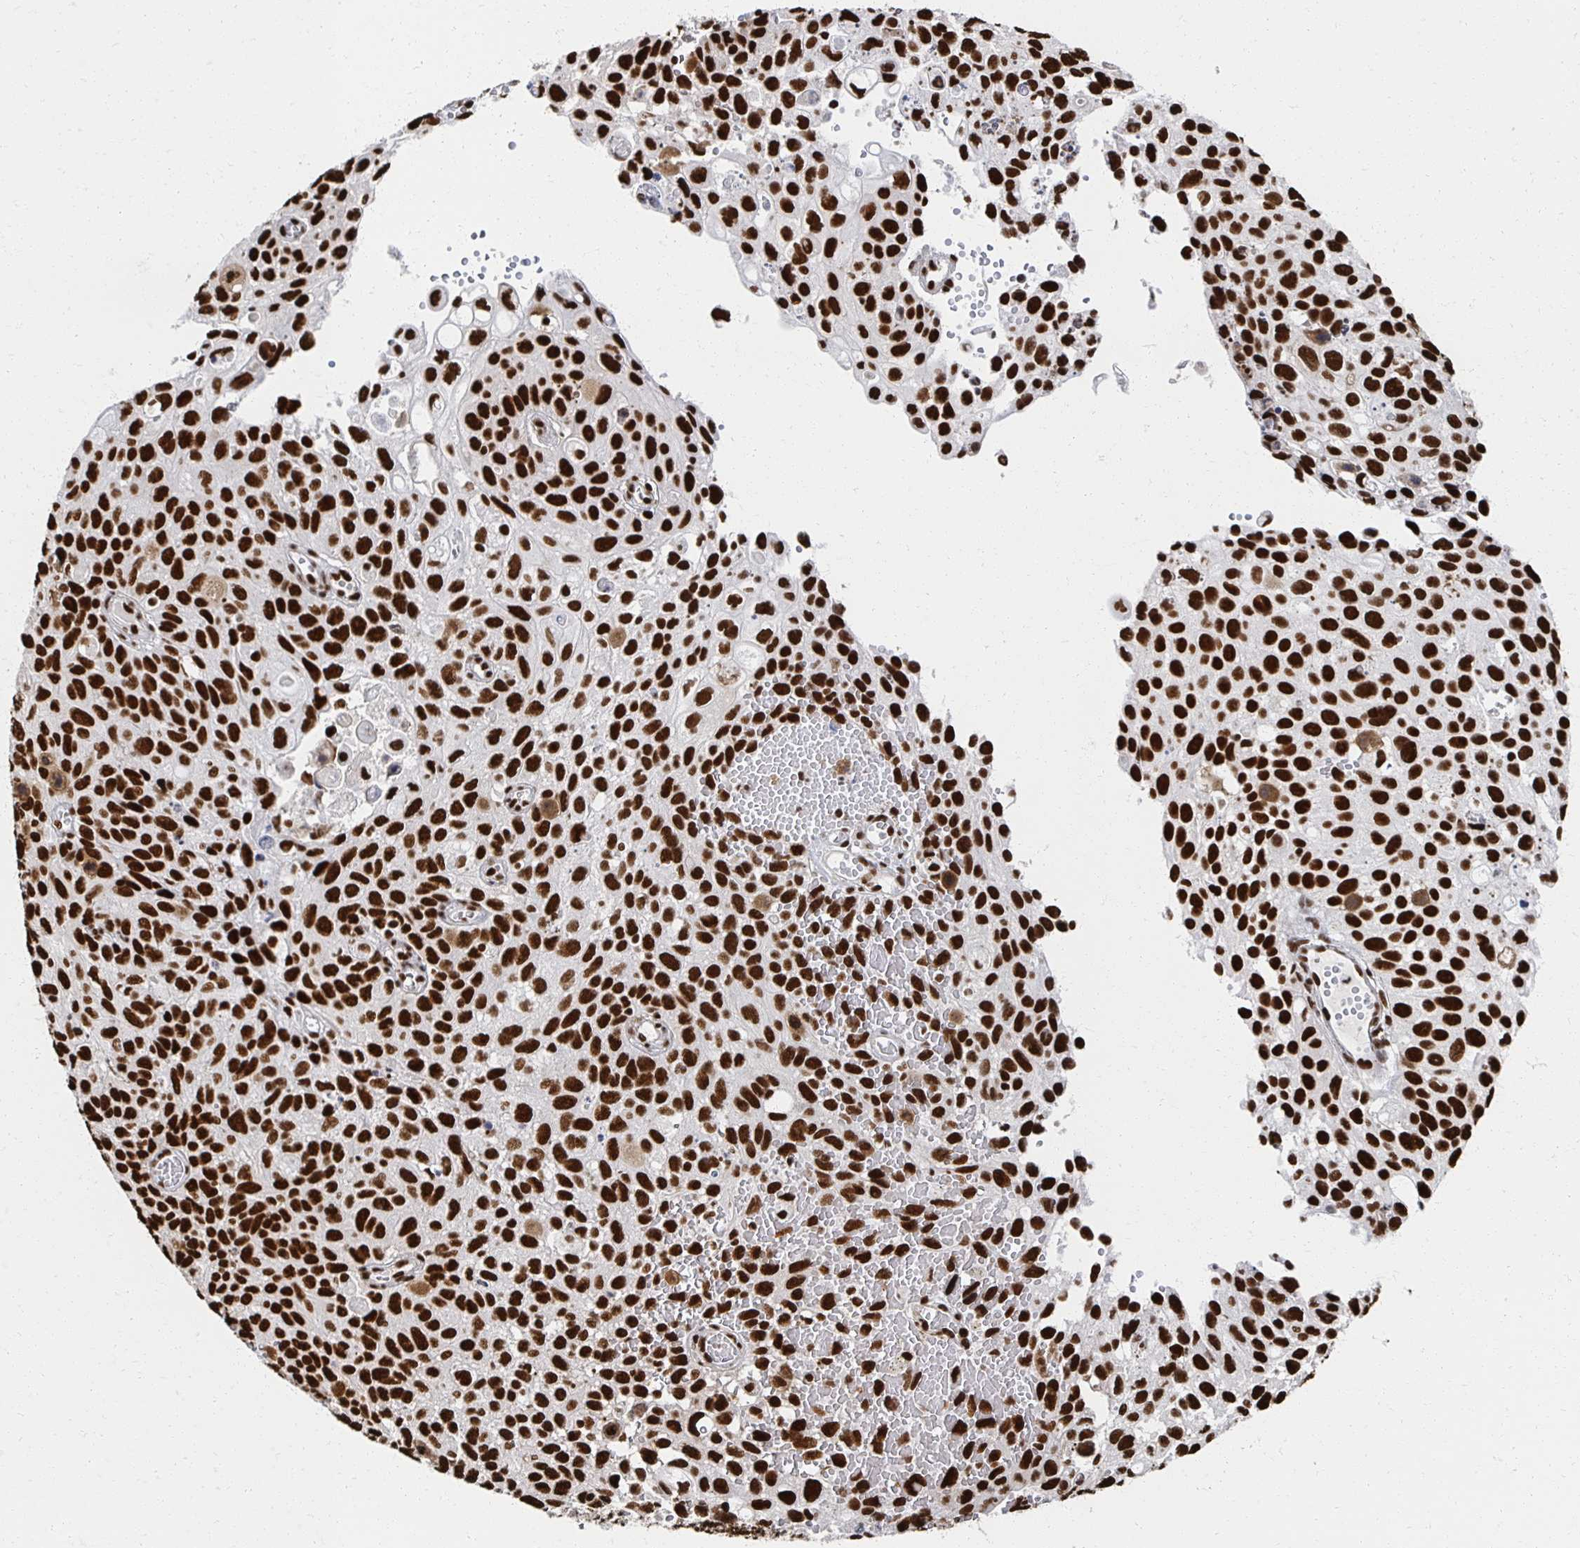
{"staining": {"intensity": "strong", "quantity": ">75%", "location": "nuclear"}, "tissue": "cervical cancer", "cell_type": "Tumor cells", "image_type": "cancer", "snomed": [{"axis": "morphology", "description": "Squamous cell carcinoma, NOS"}, {"axis": "topography", "description": "Cervix"}], "caption": "This is an image of IHC staining of squamous cell carcinoma (cervical), which shows strong expression in the nuclear of tumor cells.", "gene": "RBBP7", "patient": {"sex": "female", "age": 70}}